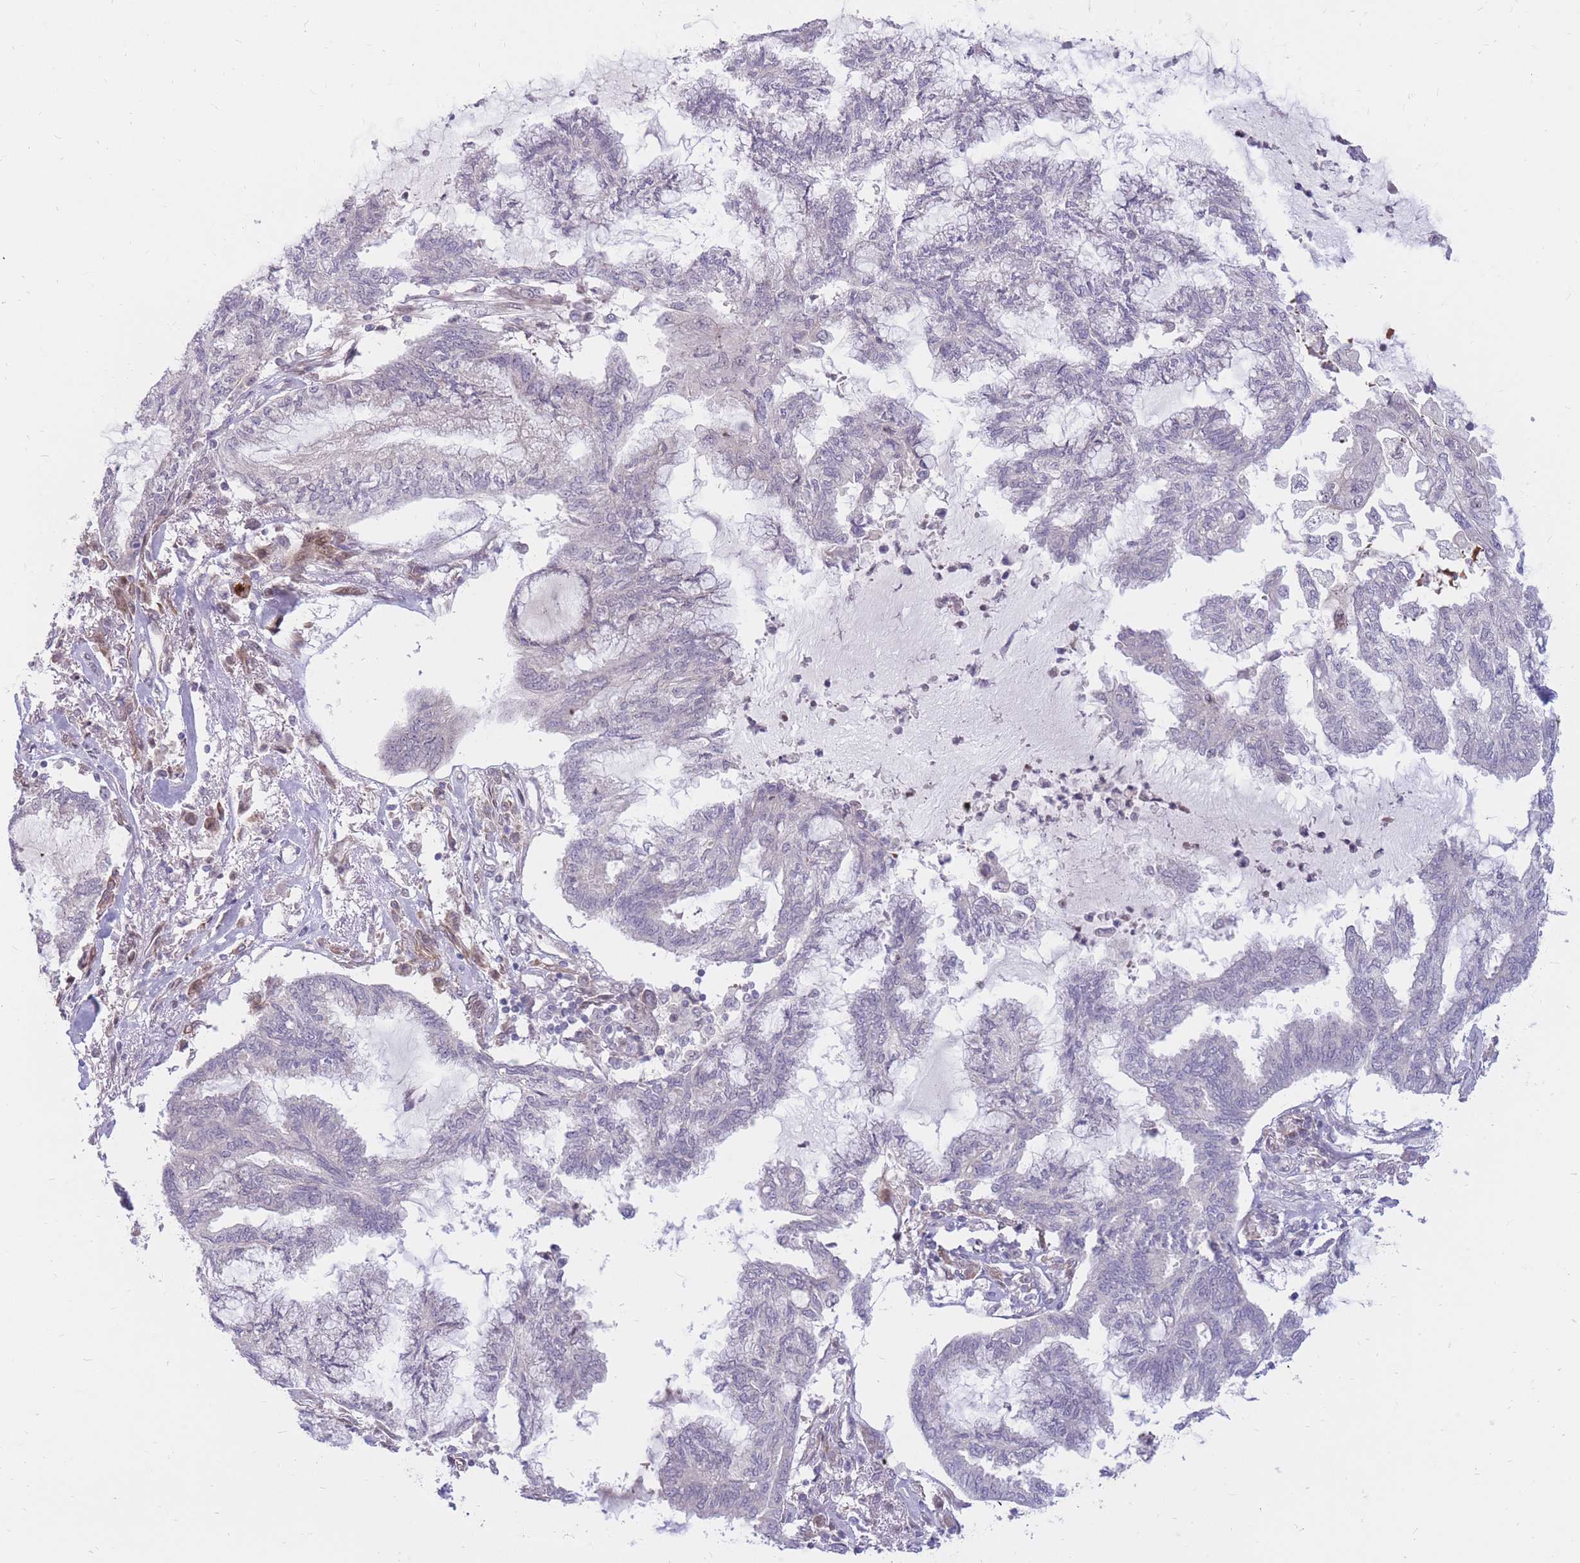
{"staining": {"intensity": "negative", "quantity": "none", "location": "none"}, "tissue": "endometrial cancer", "cell_type": "Tumor cells", "image_type": "cancer", "snomed": [{"axis": "morphology", "description": "Adenocarcinoma, NOS"}, {"axis": "topography", "description": "Endometrium"}], "caption": "Endometrial cancer was stained to show a protein in brown. There is no significant expression in tumor cells.", "gene": "ERICH6B", "patient": {"sex": "female", "age": 86}}